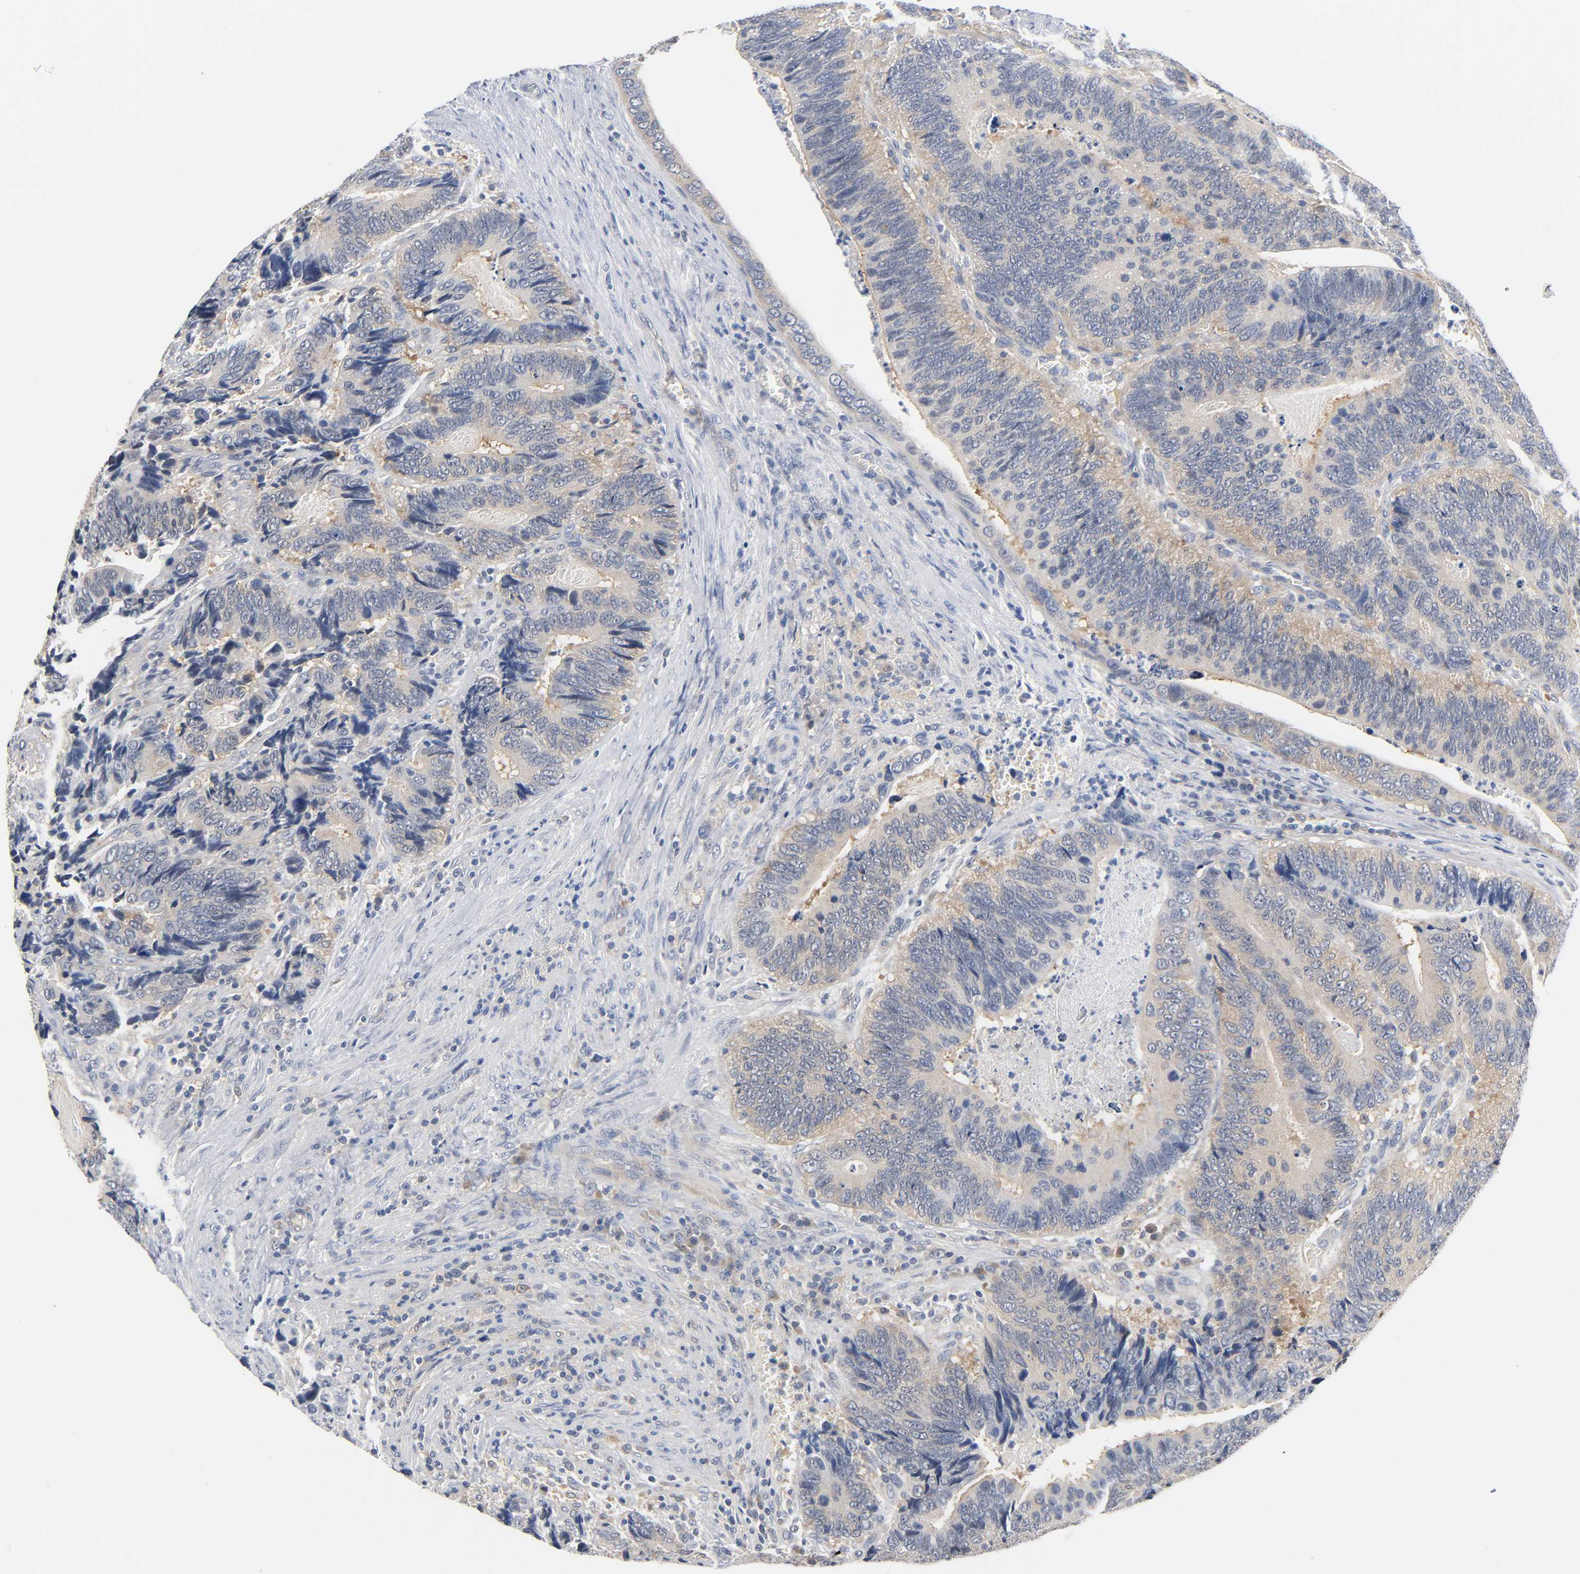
{"staining": {"intensity": "weak", "quantity": ">75%", "location": "cytoplasmic/membranous"}, "tissue": "colorectal cancer", "cell_type": "Tumor cells", "image_type": "cancer", "snomed": [{"axis": "morphology", "description": "Adenocarcinoma, NOS"}, {"axis": "topography", "description": "Colon"}], "caption": "Human colorectal adenocarcinoma stained with a brown dye exhibits weak cytoplasmic/membranous positive staining in approximately >75% of tumor cells.", "gene": "FYN", "patient": {"sex": "male", "age": 72}}